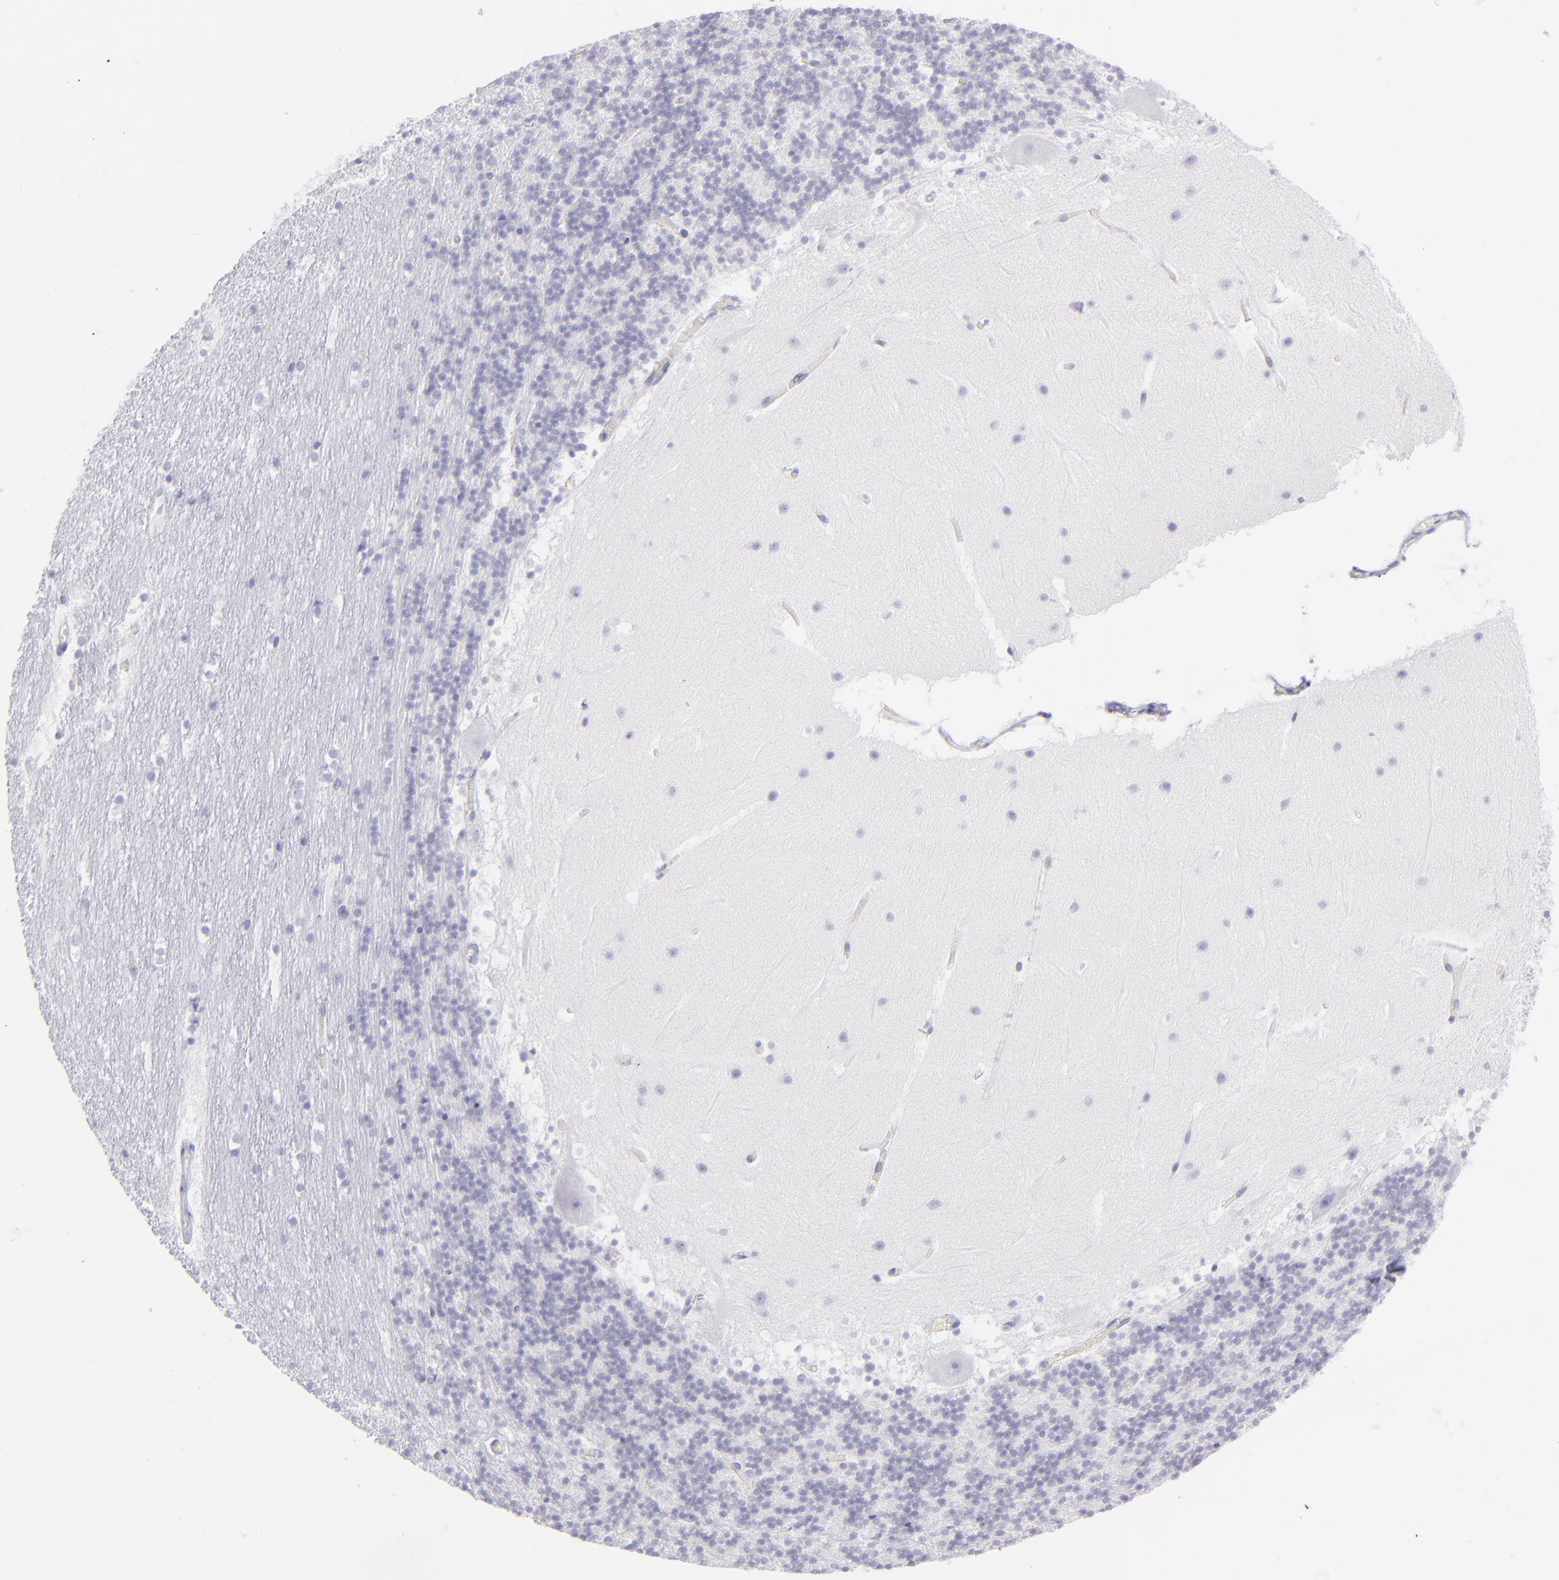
{"staining": {"intensity": "negative", "quantity": "none", "location": "none"}, "tissue": "cerebellum", "cell_type": "Cells in granular layer", "image_type": "normal", "snomed": [{"axis": "morphology", "description": "Normal tissue, NOS"}, {"axis": "topography", "description": "Cerebellum"}], "caption": "Immunohistochemistry of benign cerebellum exhibits no expression in cells in granular layer.", "gene": "CD72", "patient": {"sex": "male", "age": 45}}